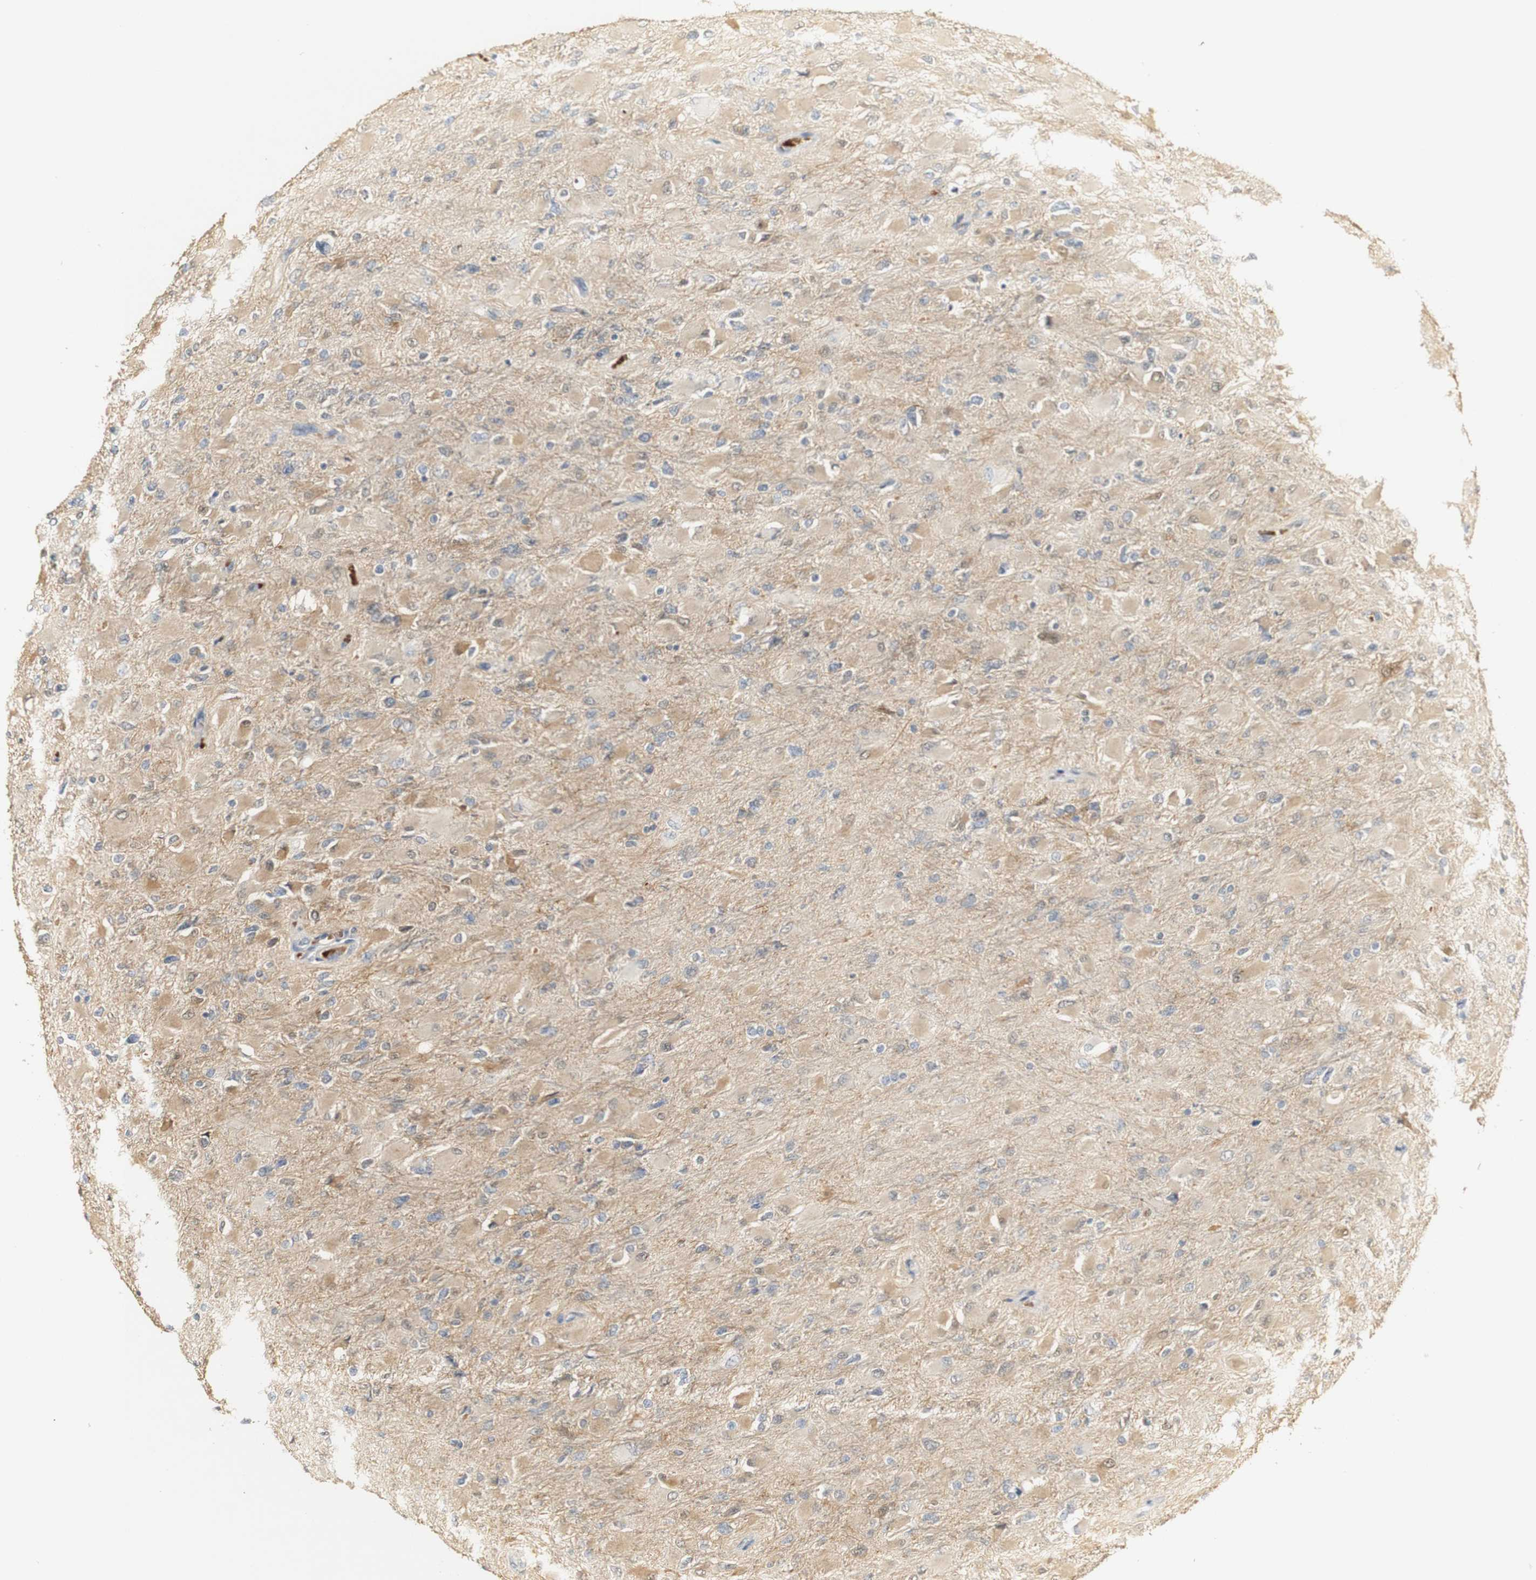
{"staining": {"intensity": "weak", "quantity": "25%-75%", "location": "cytoplasmic/membranous"}, "tissue": "glioma", "cell_type": "Tumor cells", "image_type": "cancer", "snomed": [{"axis": "morphology", "description": "Glioma, malignant, High grade"}, {"axis": "topography", "description": "Cerebral cortex"}], "caption": "Protein staining of glioma tissue exhibits weak cytoplasmic/membranous staining in about 25%-75% of tumor cells.", "gene": "SYT7", "patient": {"sex": "female", "age": 36}}